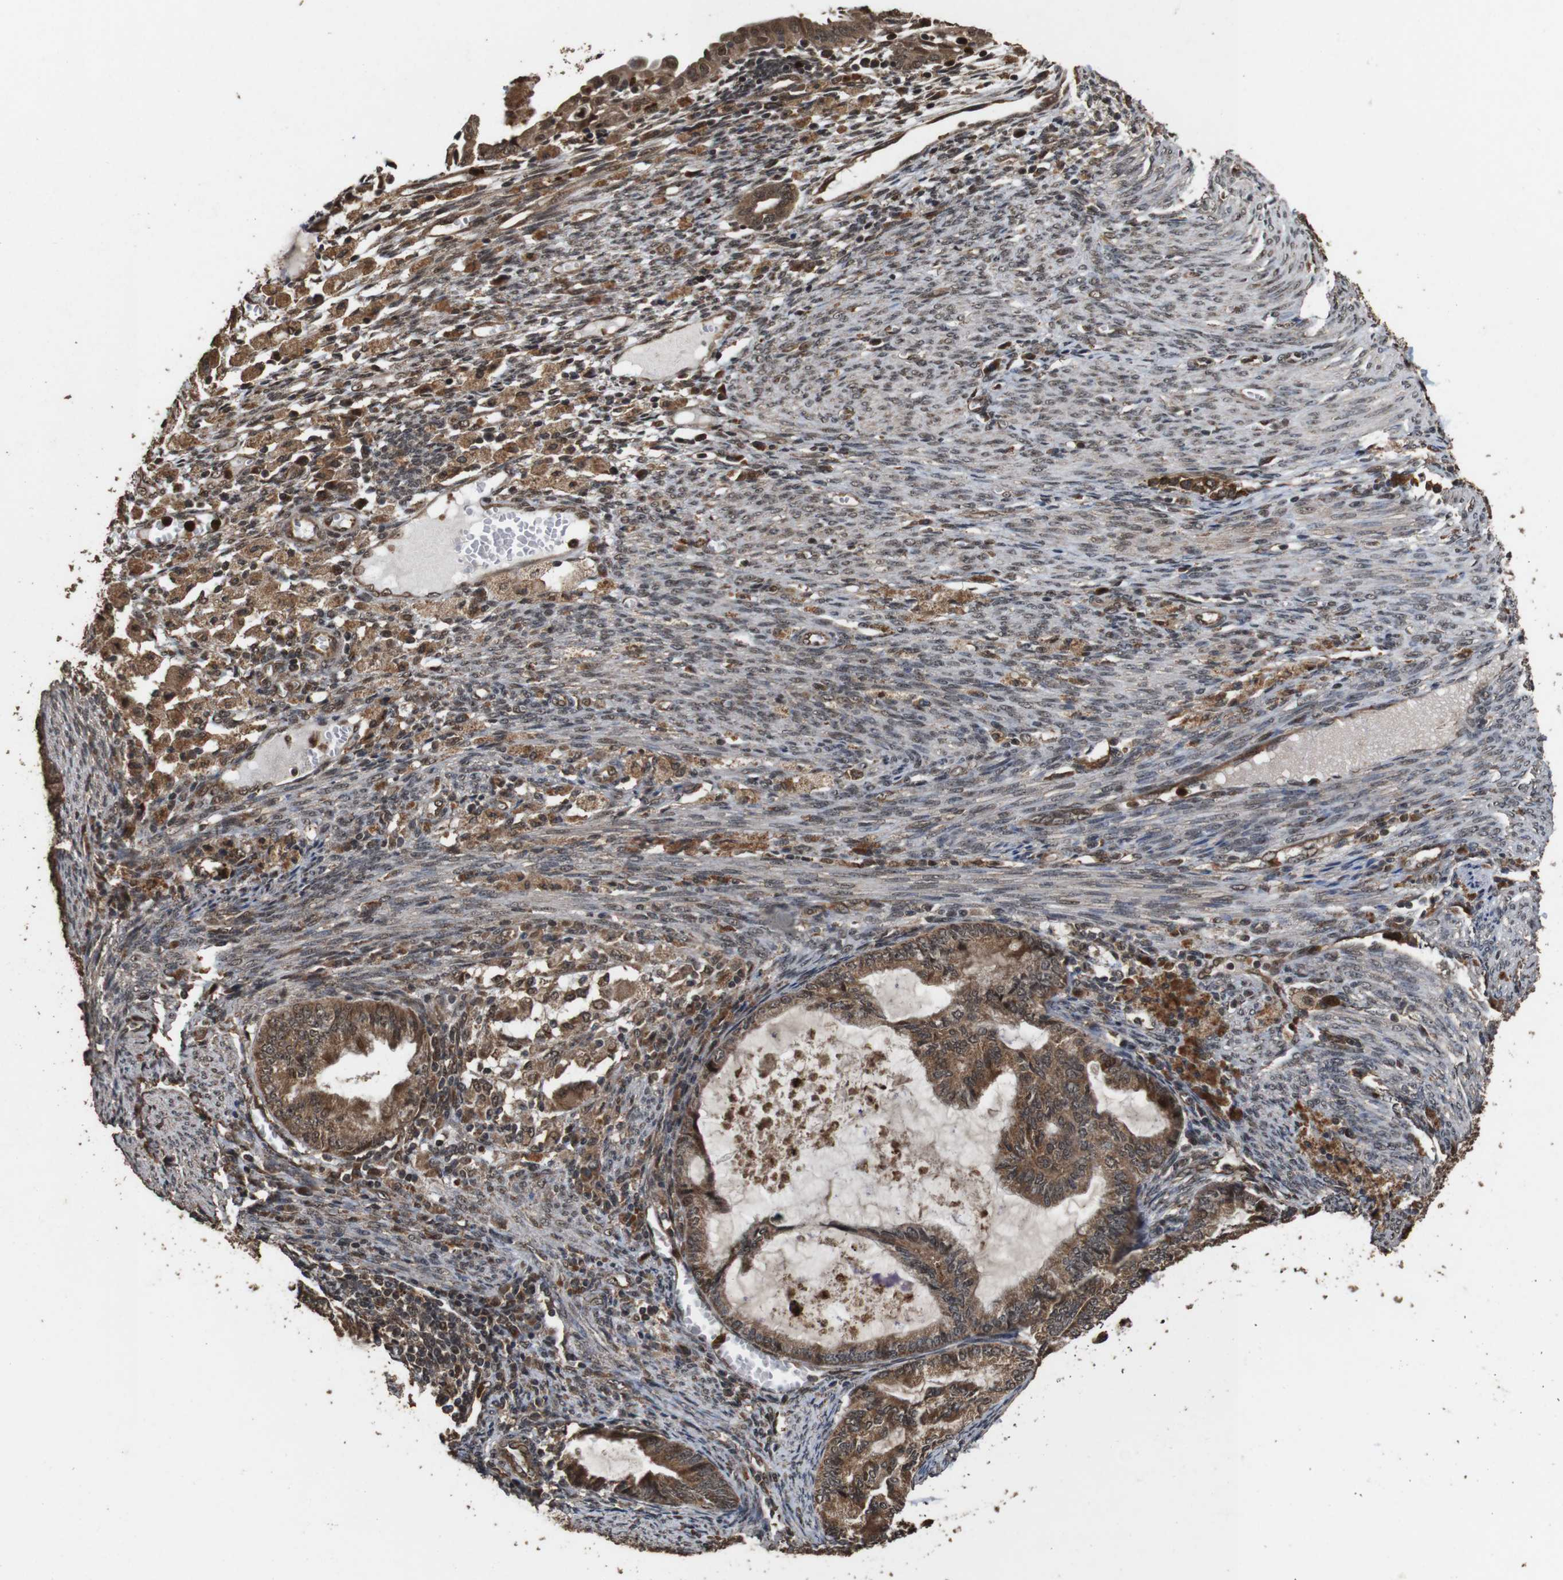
{"staining": {"intensity": "moderate", "quantity": ">75%", "location": "cytoplasmic/membranous"}, "tissue": "cervical cancer", "cell_type": "Tumor cells", "image_type": "cancer", "snomed": [{"axis": "morphology", "description": "Normal tissue, NOS"}, {"axis": "morphology", "description": "Adenocarcinoma, NOS"}, {"axis": "topography", "description": "Cervix"}, {"axis": "topography", "description": "Endometrium"}], "caption": "The histopathology image reveals staining of cervical adenocarcinoma, revealing moderate cytoplasmic/membranous protein positivity (brown color) within tumor cells.", "gene": "RRAS2", "patient": {"sex": "female", "age": 86}}